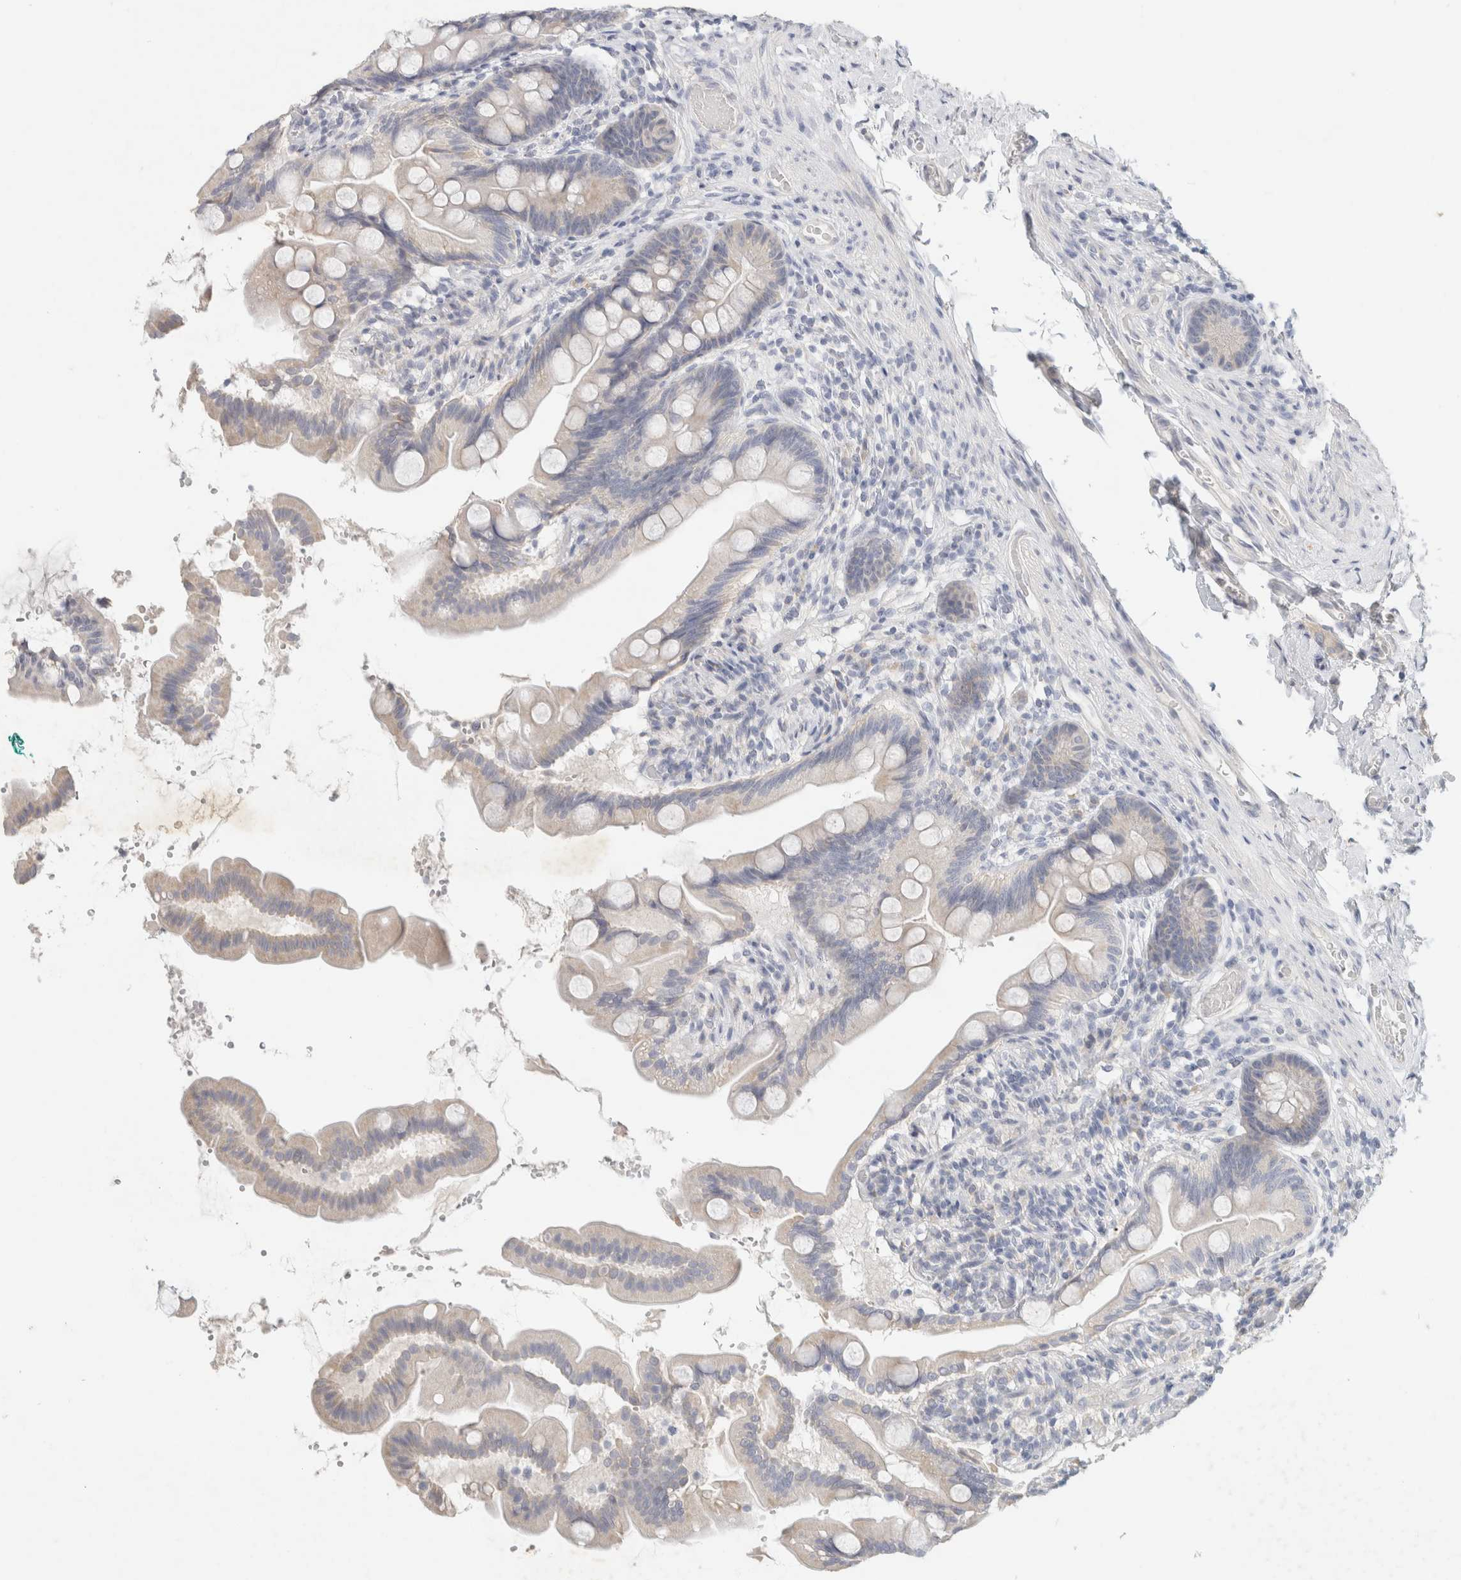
{"staining": {"intensity": "negative", "quantity": "none", "location": "none"}, "tissue": "small intestine", "cell_type": "Glandular cells", "image_type": "normal", "snomed": [{"axis": "morphology", "description": "Normal tissue, NOS"}, {"axis": "topography", "description": "Small intestine"}], "caption": "Immunohistochemistry (IHC) histopathology image of normal small intestine stained for a protein (brown), which demonstrates no expression in glandular cells.", "gene": "NEFM", "patient": {"sex": "female", "age": 56}}